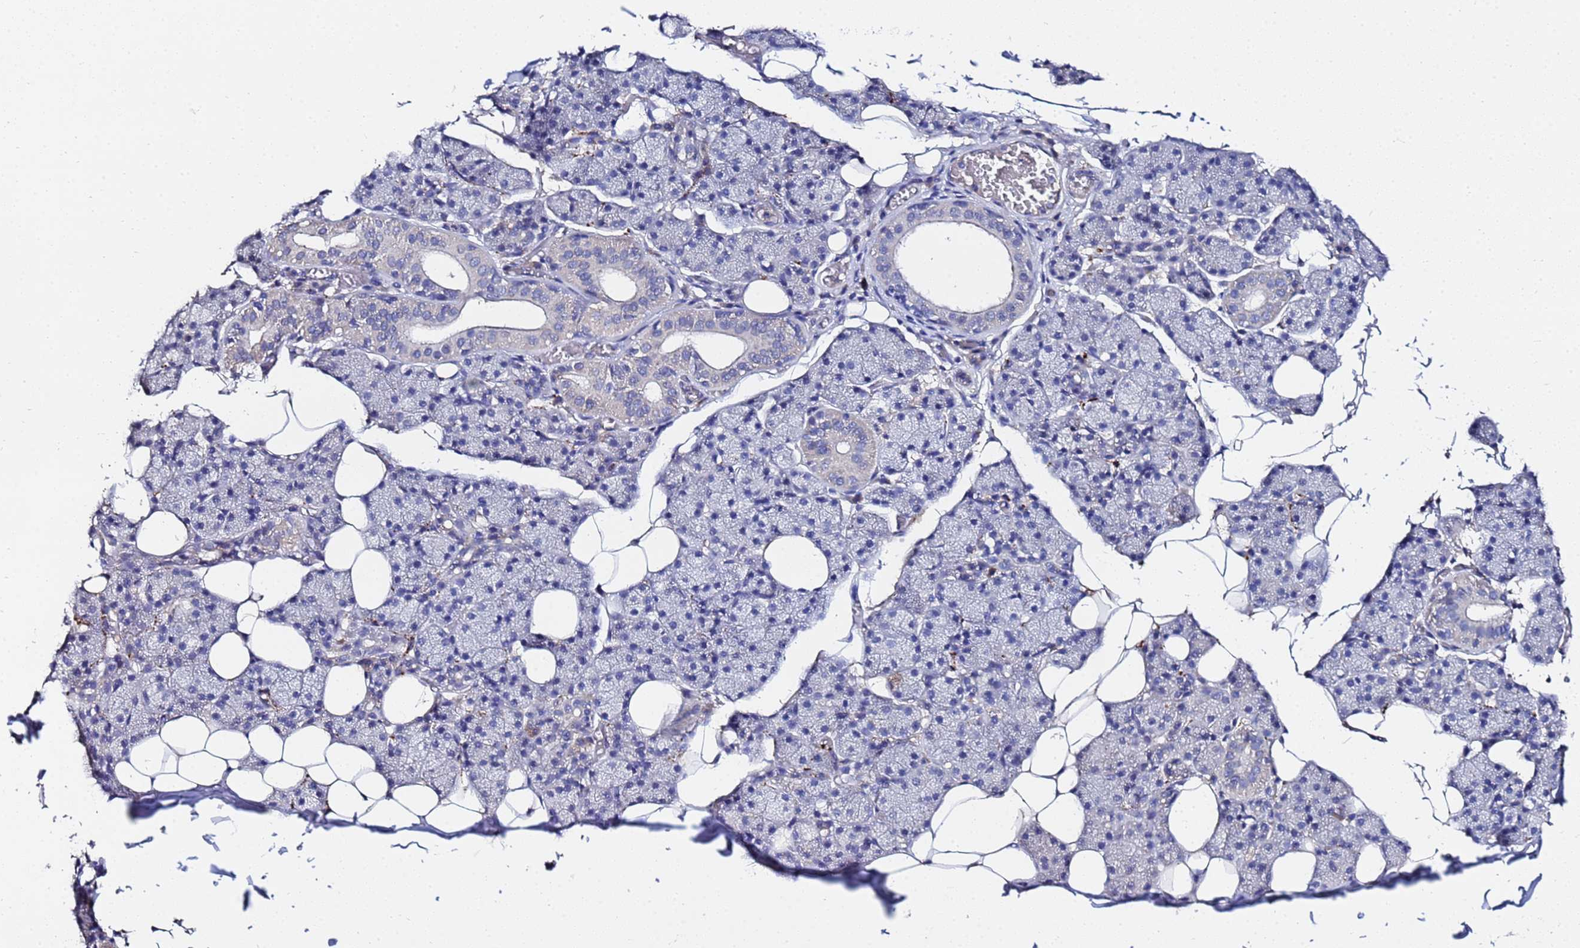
{"staining": {"intensity": "negative", "quantity": "none", "location": "none"}, "tissue": "salivary gland", "cell_type": "Glandular cells", "image_type": "normal", "snomed": [{"axis": "morphology", "description": "Normal tissue, NOS"}, {"axis": "topography", "description": "Salivary gland"}], "caption": "Micrograph shows no protein expression in glandular cells of unremarkable salivary gland. (Immunohistochemistry (ihc), brightfield microscopy, high magnification).", "gene": "TCP10L", "patient": {"sex": "female", "age": 33}}